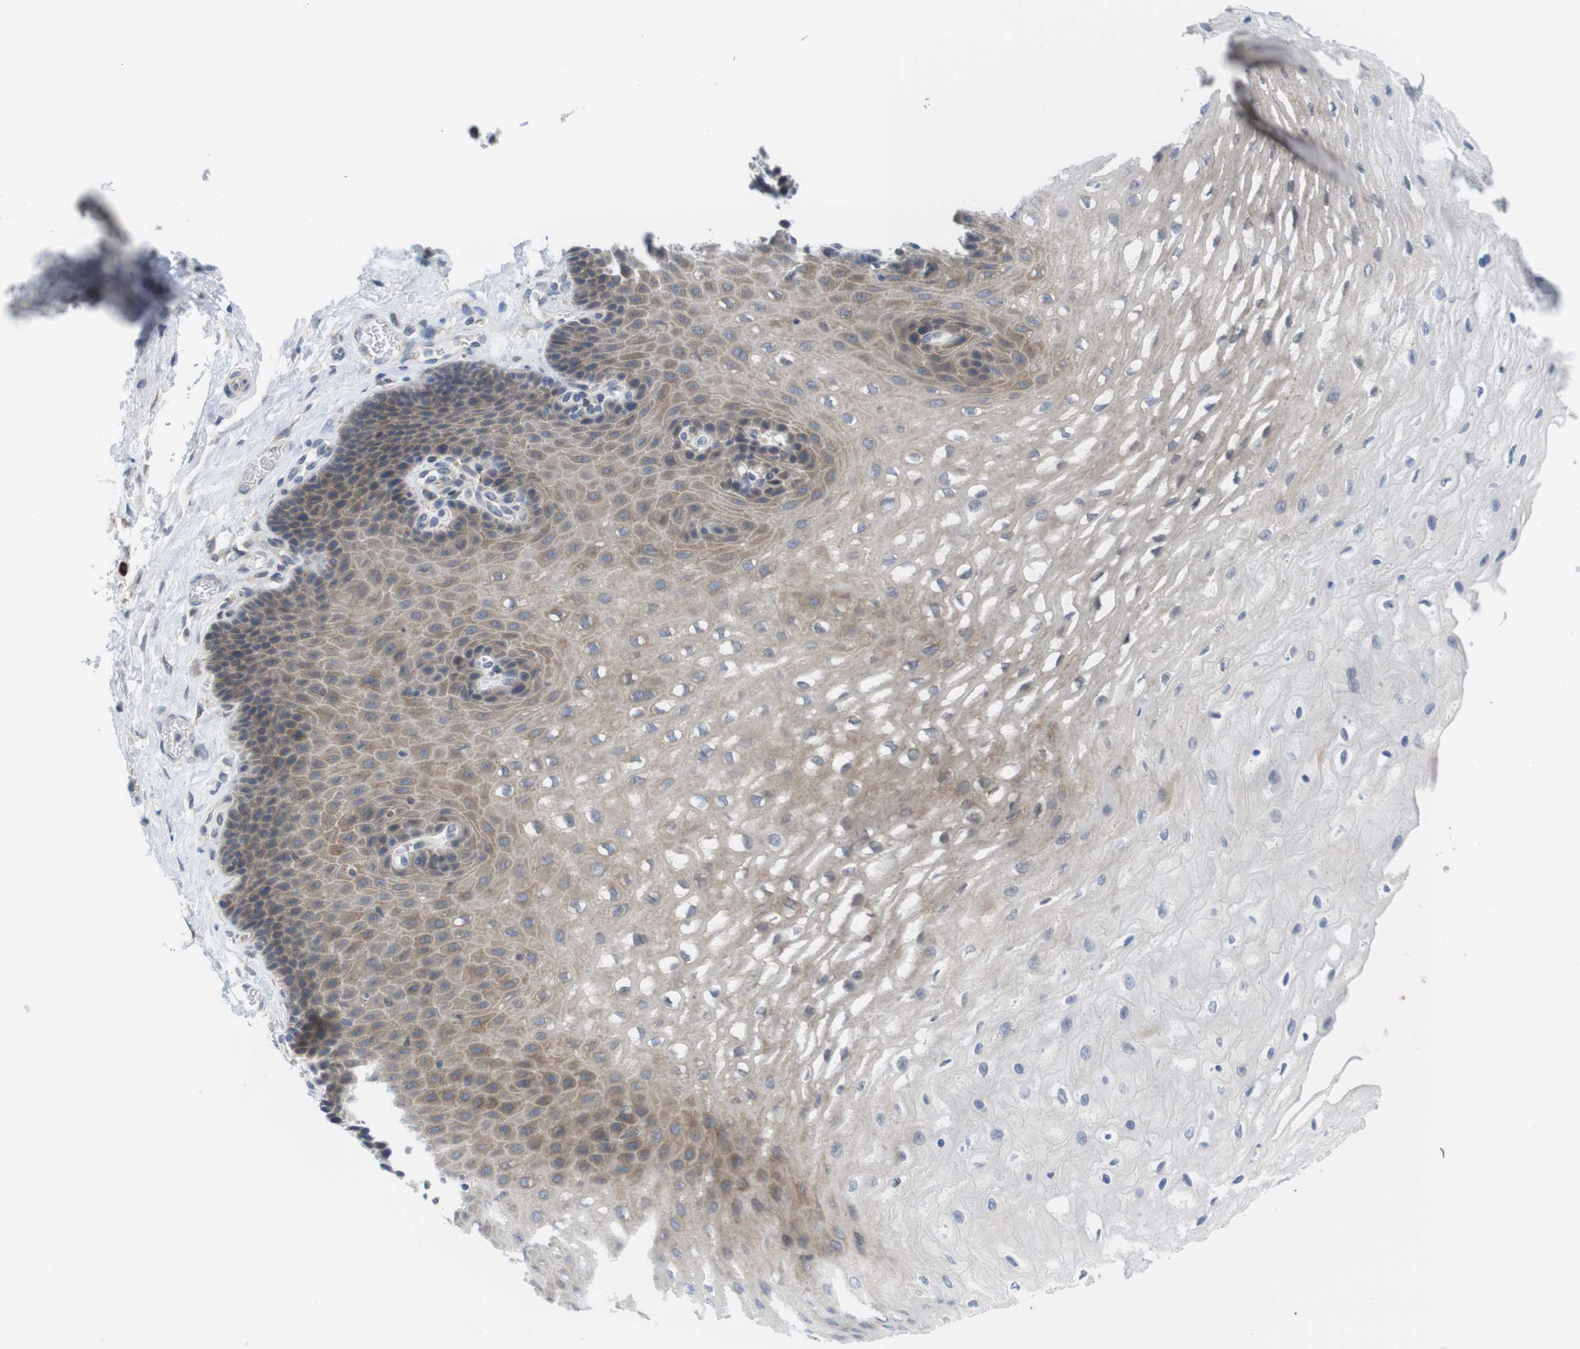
{"staining": {"intensity": "weak", "quantity": "25%-75%", "location": "cytoplasmic/membranous"}, "tissue": "esophagus", "cell_type": "Squamous epithelial cells", "image_type": "normal", "snomed": [{"axis": "morphology", "description": "Normal tissue, NOS"}, {"axis": "topography", "description": "Esophagus"}], "caption": "Weak cytoplasmic/membranous positivity for a protein is present in approximately 25%-75% of squamous epithelial cells of benign esophagus using immunohistochemistry (IHC).", "gene": "ERGIC3", "patient": {"sex": "female", "age": 72}}